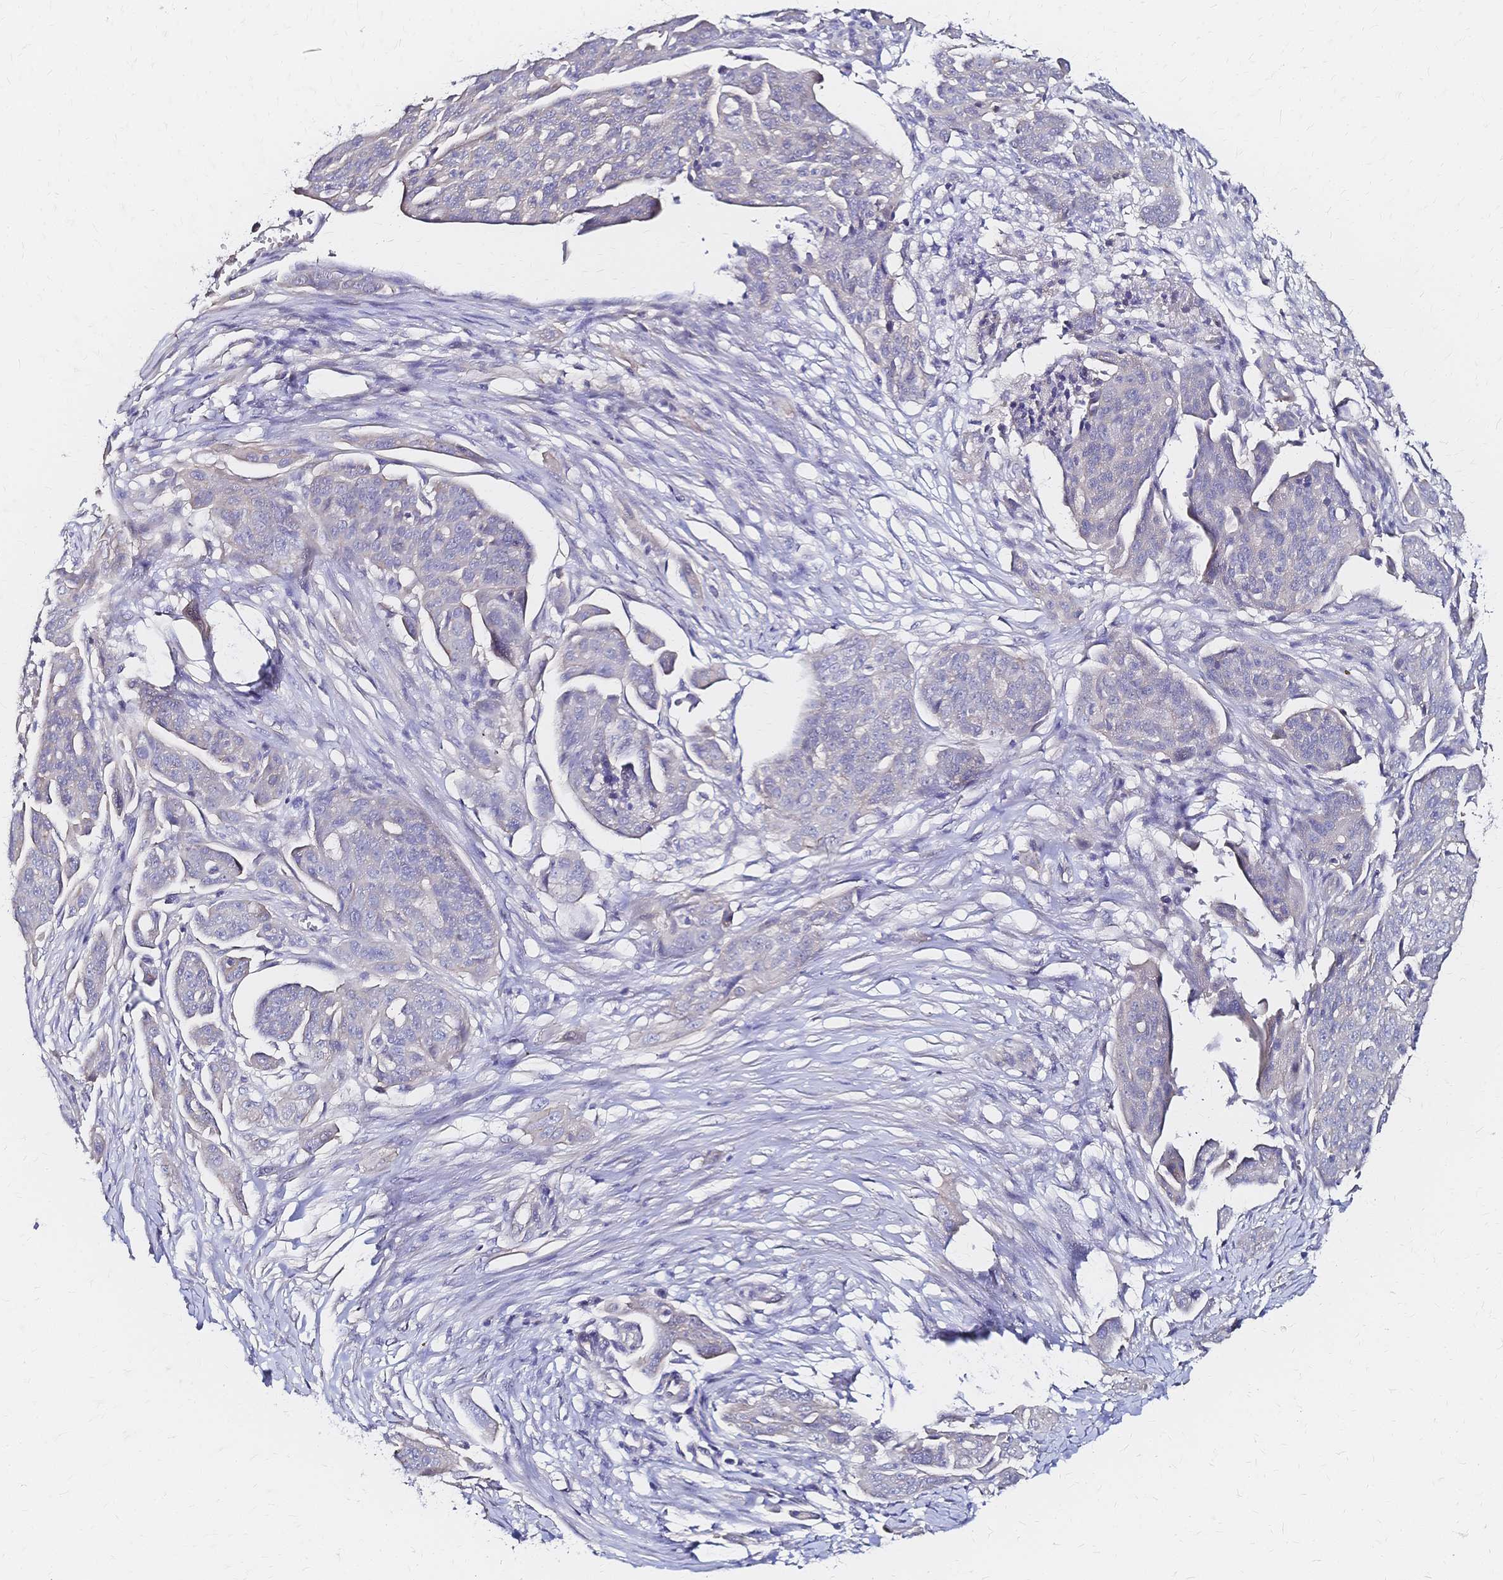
{"staining": {"intensity": "negative", "quantity": "none", "location": "none"}, "tissue": "ovarian cancer", "cell_type": "Tumor cells", "image_type": "cancer", "snomed": [{"axis": "morphology", "description": "Carcinoma, endometroid"}, {"axis": "topography", "description": "Ovary"}], "caption": "Human ovarian cancer (endometroid carcinoma) stained for a protein using immunohistochemistry shows no expression in tumor cells.", "gene": "SLC5A1", "patient": {"sex": "female", "age": 70}}